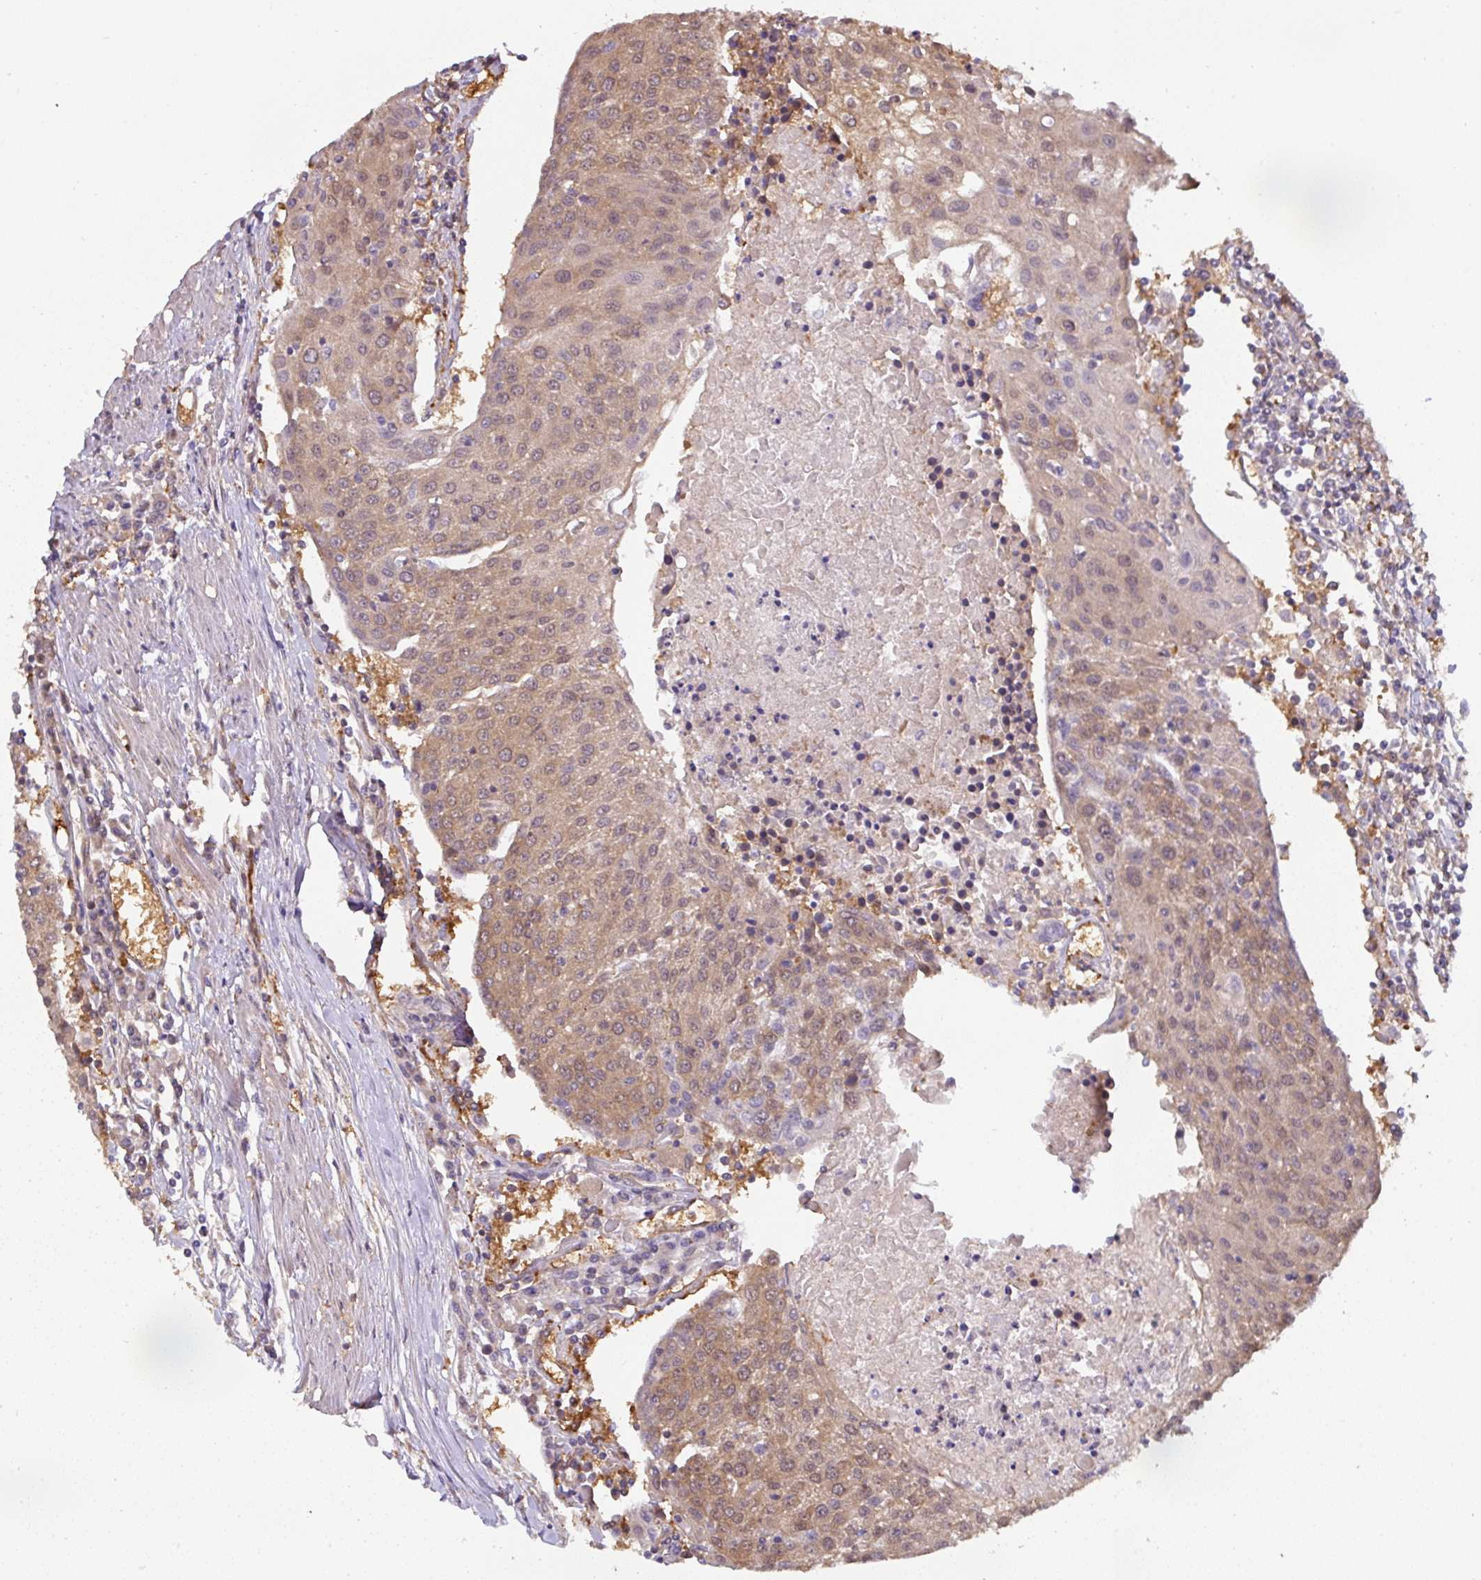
{"staining": {"intensity": "moderate", "quantity": "25%-75%", "location": "cytoplasmic/membranous"}, "tissue": "urothelial cancer", "cell_type": "Tumor cells", "image_type": "cancer", "snomed": [{"axis": "morphology", "description": "Urothelial carcinoma, High grade"}, {"axis": "topography", "description": "Urinary bladder"}], "caption": "Brown immunohistochemical staining in human high-grade urothelial carcinoma exhibits moderate cytoplasmic/membranous staining in about 25%-75% of tumor cells.", "gene": "ST13", "patient": {"sex": "female", "age": 85}}